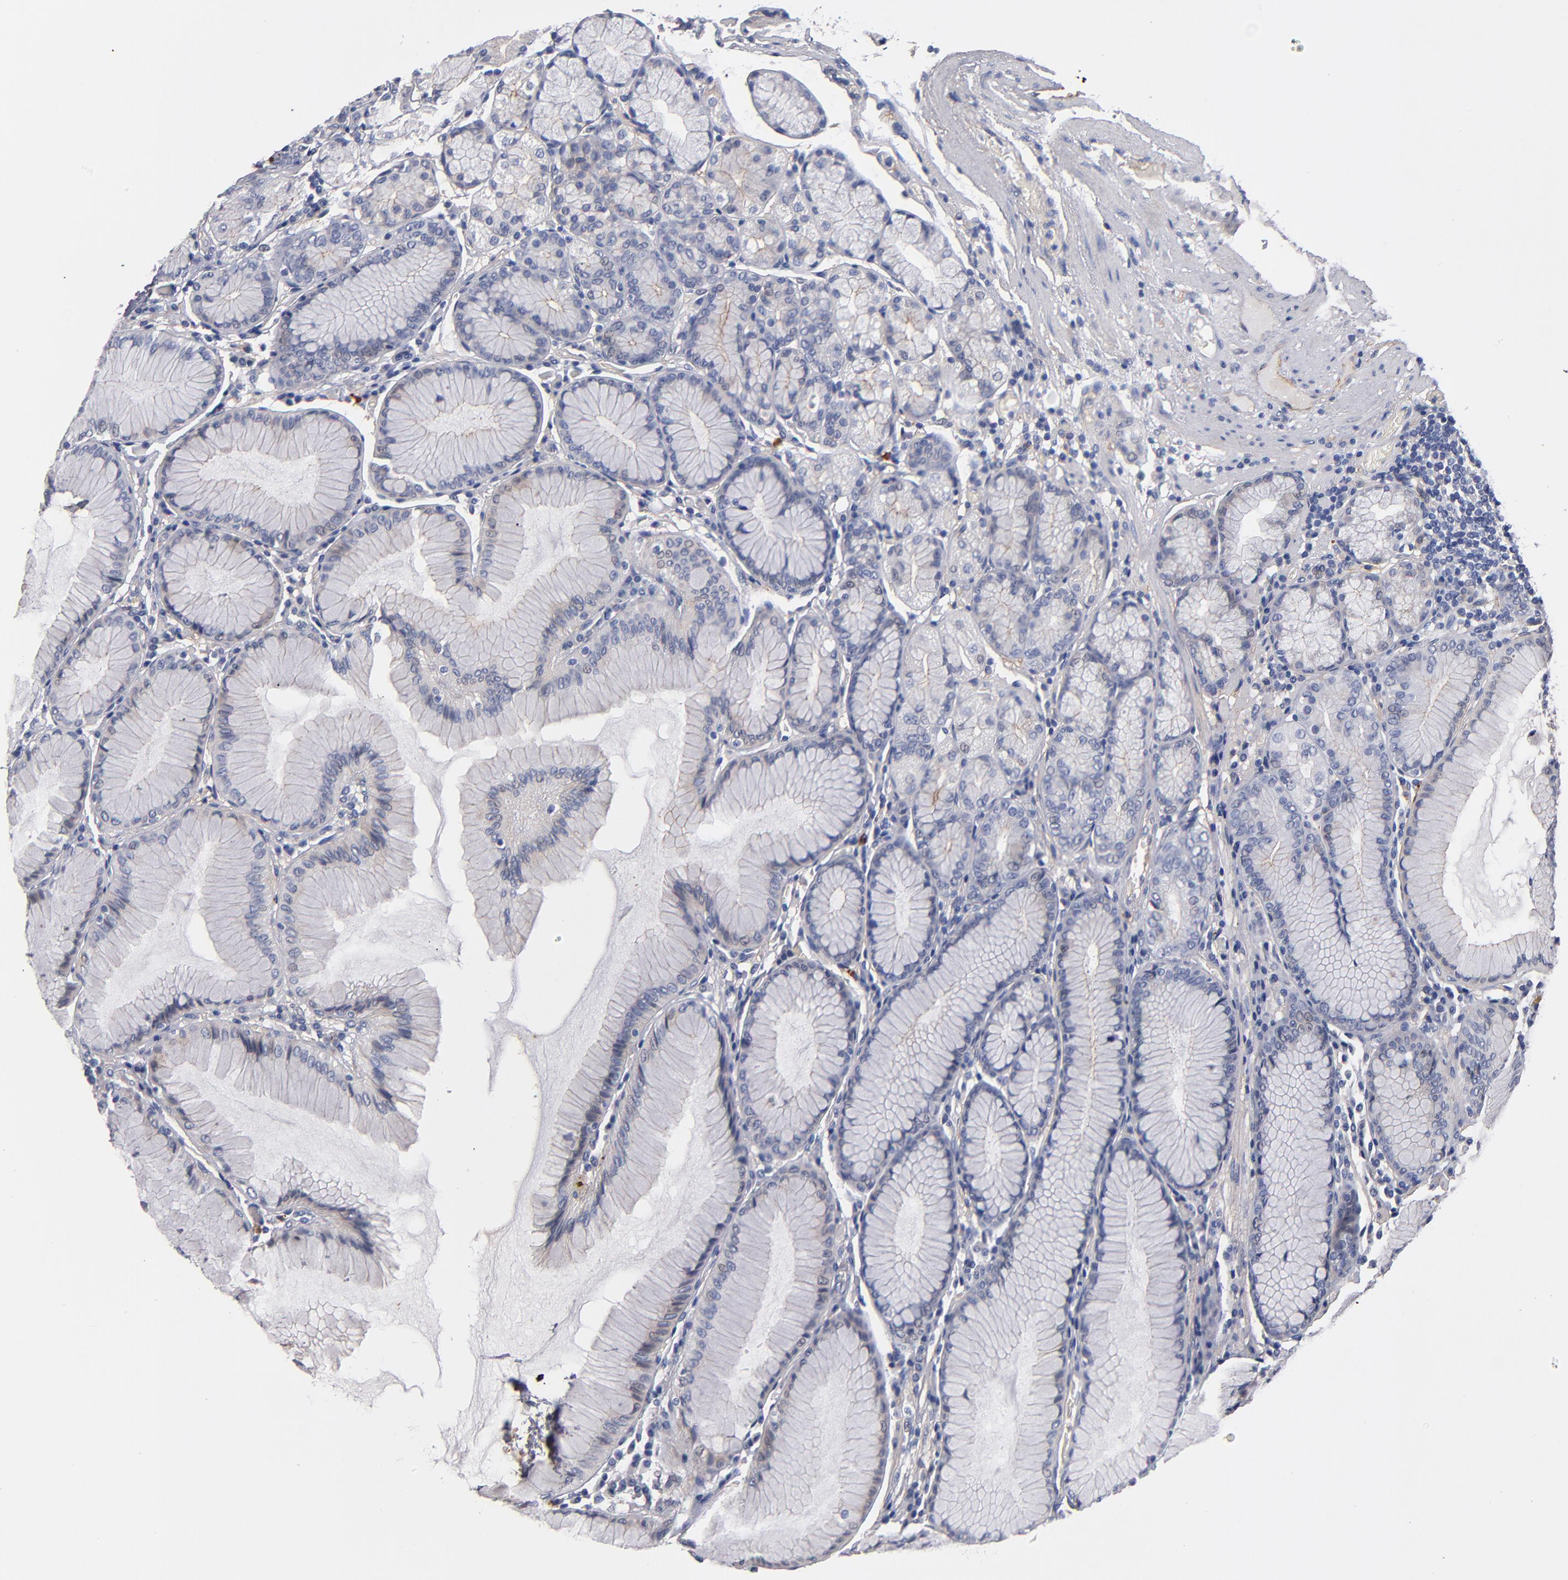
{"staining": {"intensity": "negative", "quantity": "none", "location": "none"}, "tissue": "stomach", "cell_type": "Glandular cells", "image_type": "normal", "snomed": [{"axis": "morphology", "description": "Normal tissue, NOS"}, {"axis": "topography", "description": "Stomach, lower"}], "caption": "This image is of unremarkable stomach stained with immunohistochemistry (IHC) to label a protein in brown with the nuclei are counter-stained blue. There is no expression in glandular cells.", "gene": "PLSCR4", "patient": {"sex": "female", "age": 93}}